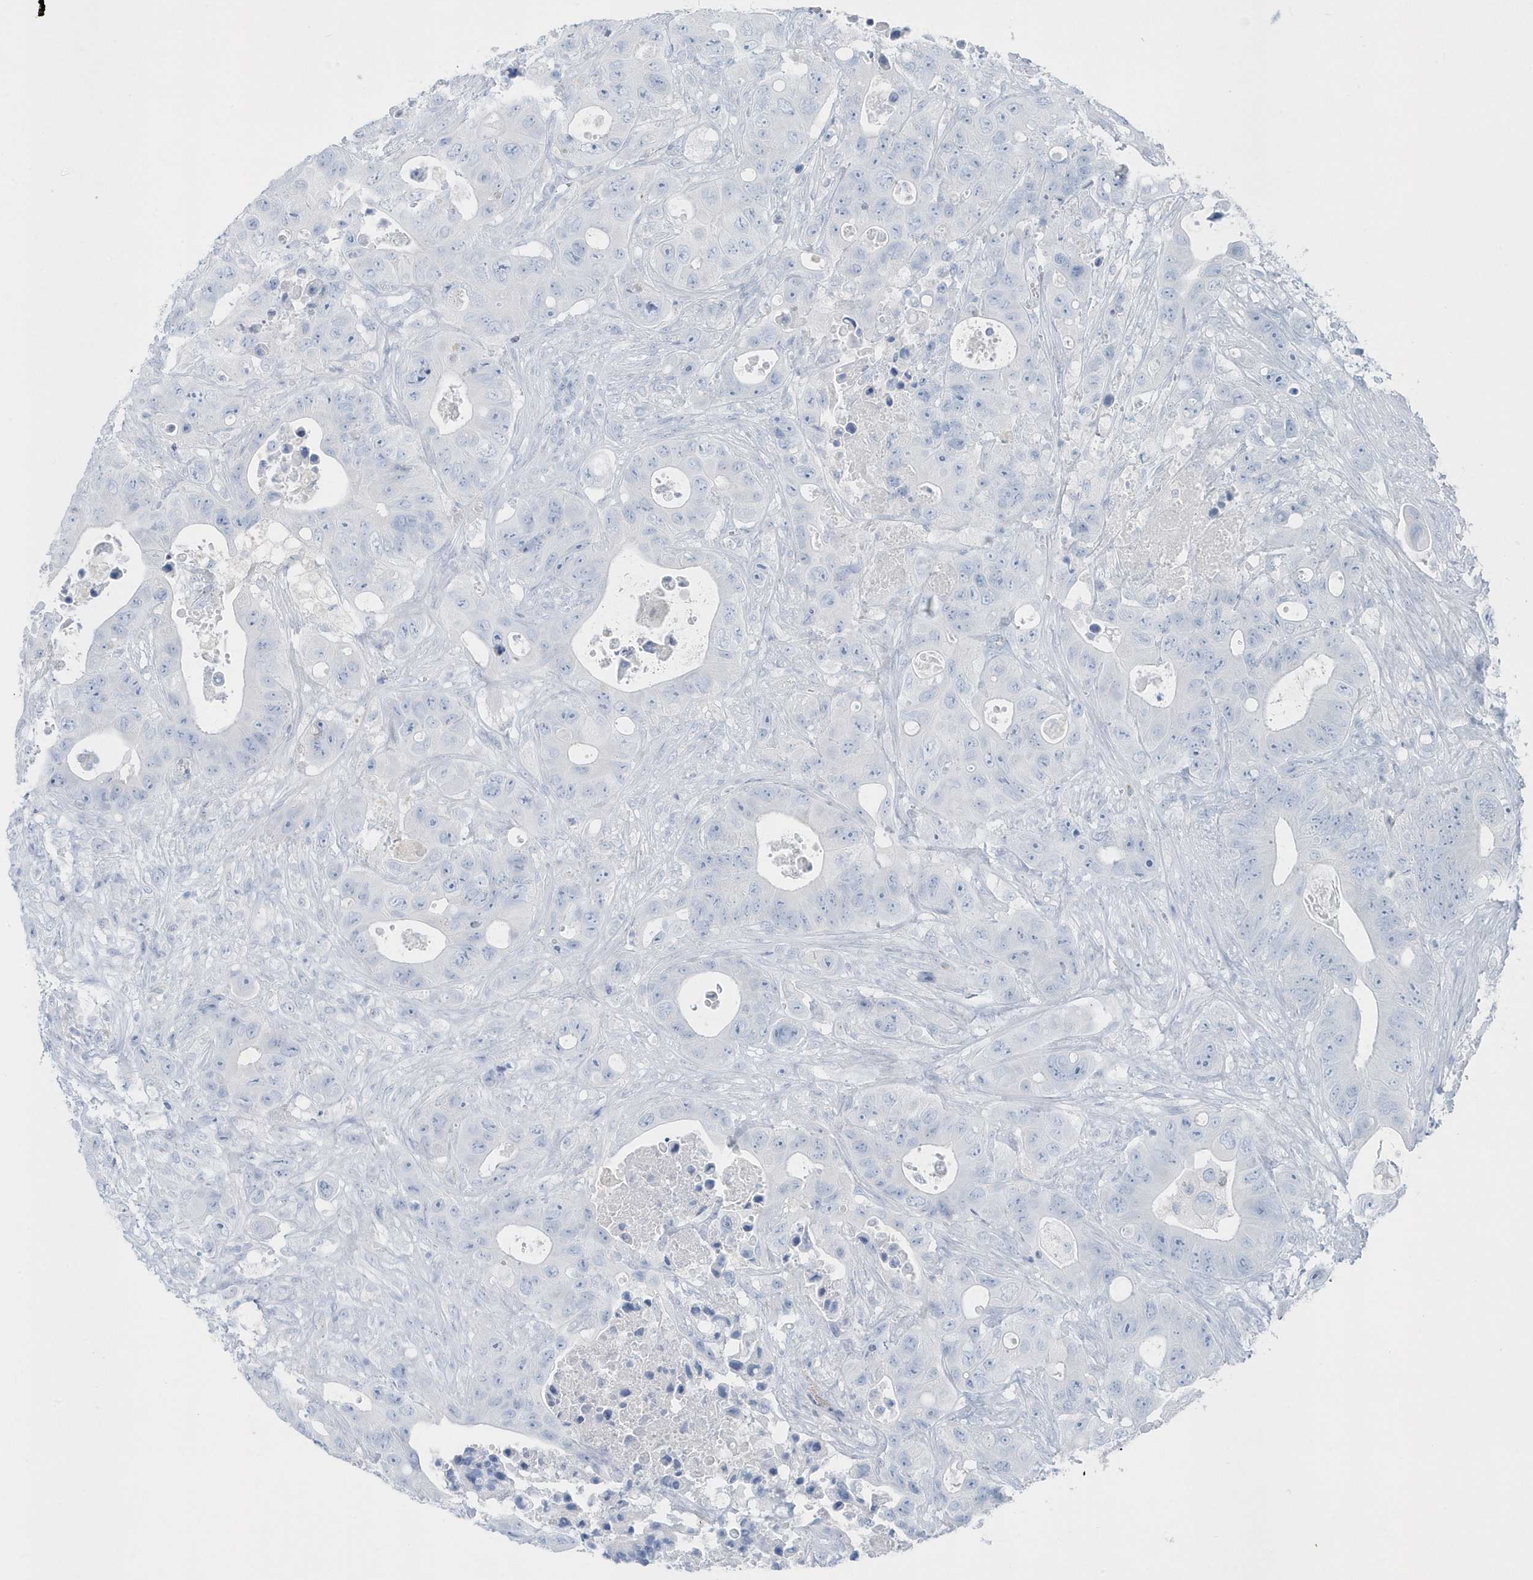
{"staining": {"intensity": "negative", "quantity": "none", "location": "none"}, "tissue": "colorectal cancer", "cell_type": "Tumor cells", "image_type": "cancer", "snomed": [{"axis": "morphology", "description": "Adenocarcinoma, NOS"}, {"axis": "topography", "description": "Colon"}], "caption": "This is an immunohistochemistry (IHC) photomicrograph of human adenocarcinoma (colorectal). There is no staining in tumor cells.", "gene": "FAM98A", "patient": {"sex": "female", "age": 46}}